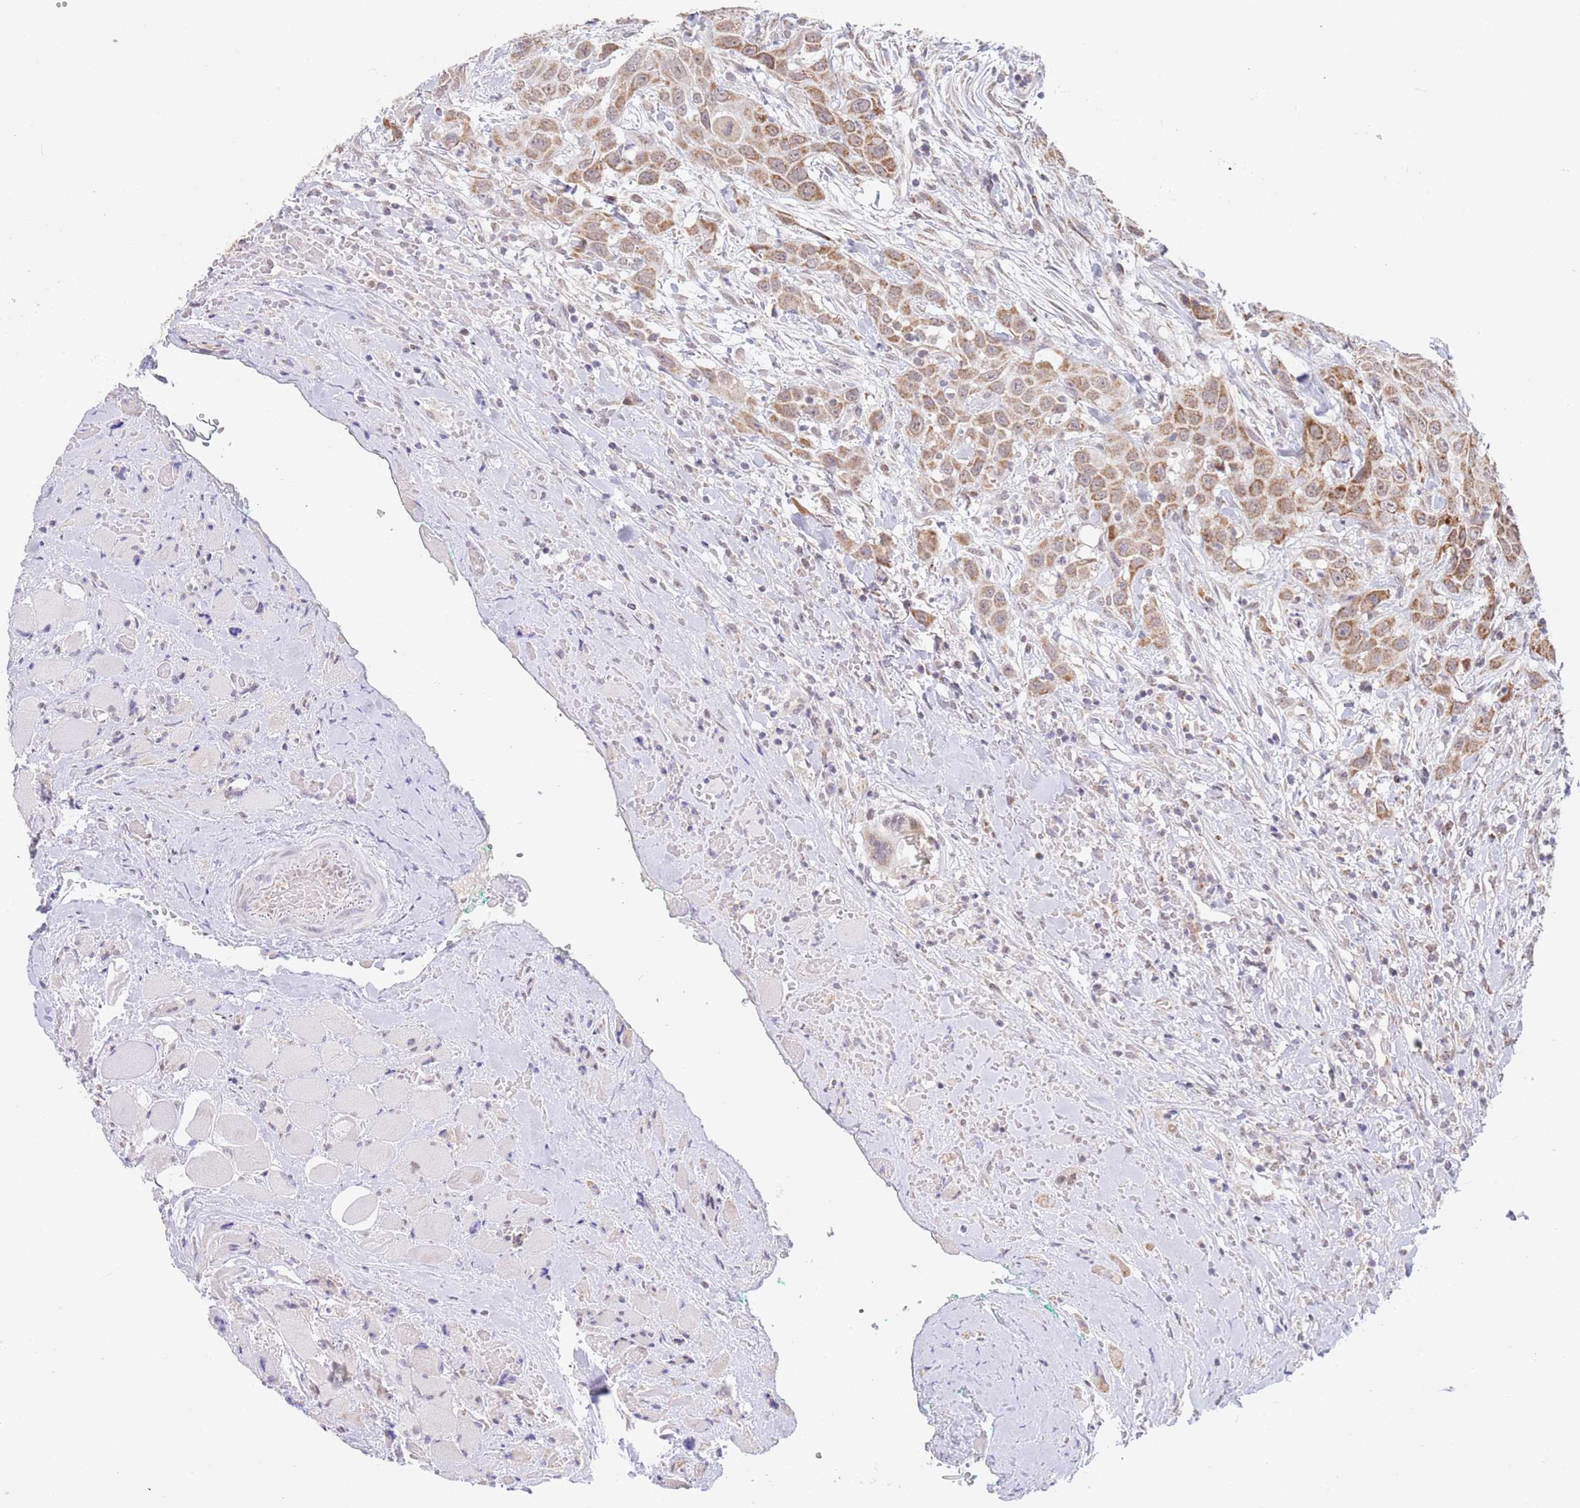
{"staining": {"intensity": "moderate", "quantity": ">75%", "location": "cytoplasmic/membranous"}, "tissue": "head and neck cancer", "cell_type": "Tumor cells", "image_type": "cancer", "snomed": [{"axis": "morphology", "description": "Squamous cell carcinoma, NOS"}, {"axis": "topography", "description": "Head-Neck"}], "caption": "Human head and neck squamous cell carcinoma stained with a protein marker reveals moderate staining in tumor cells.", "gene": "TIMM13", "patient": {"sex": "male", "age": 81}}